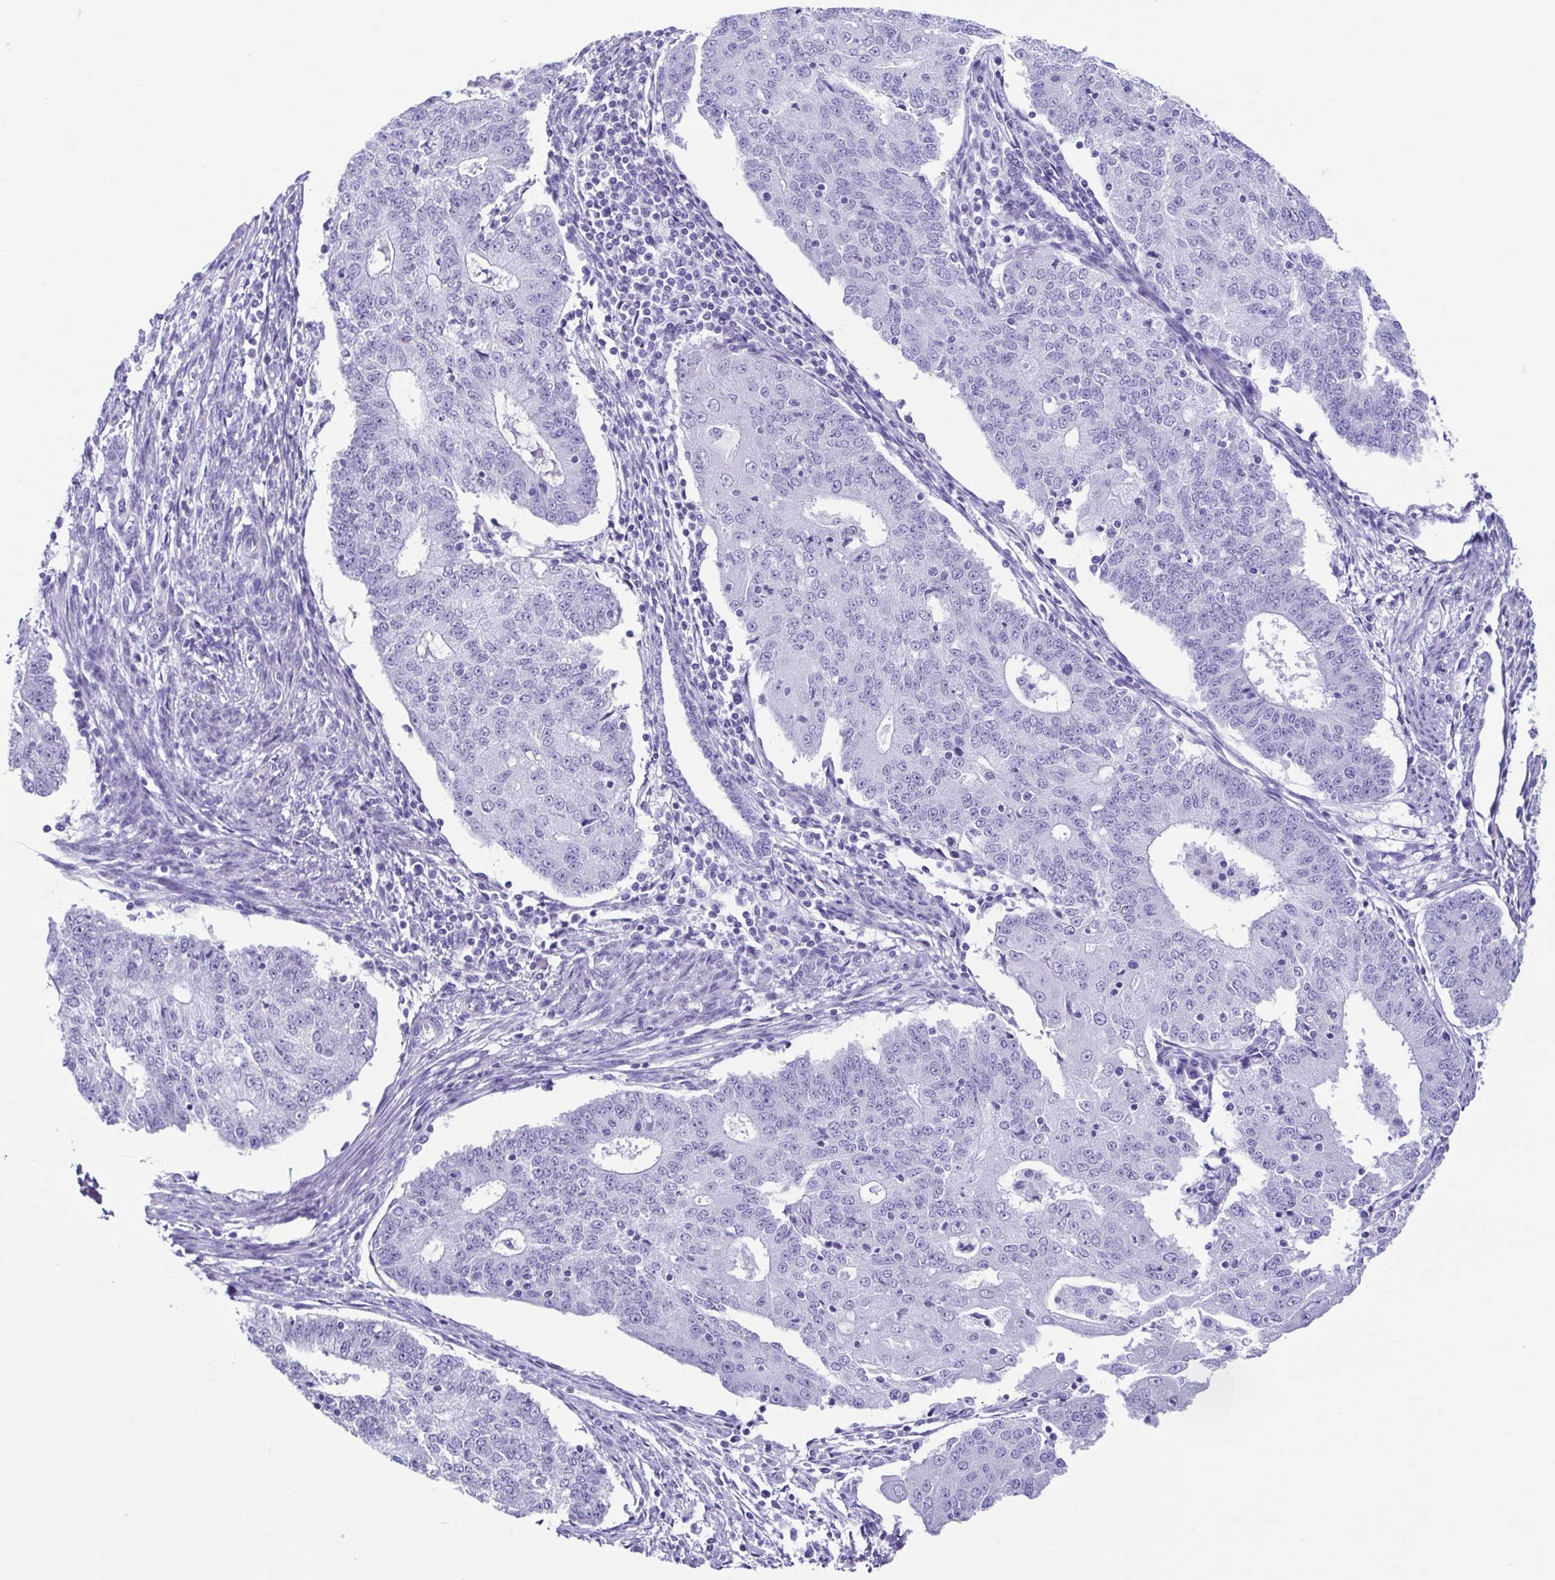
{"staining": {"intensity": "negative", "quantity": "none", "location": "none"}, "tissue": "endometrial cancer", "cell_type": "Tumor cells", "image_type": "cancer", "snomed": [{"axis": "morphology", "description": "Adenocarcinoma, NOS"}, {"axis": "topography", "description": "Endometrium"}], "caption": "This is an IHC photomicrograph of endometrial cancer. There is no positivity in tumor cells.", "gene": "ACTRT3", "patient": {"sex": "female", "age": 56}}